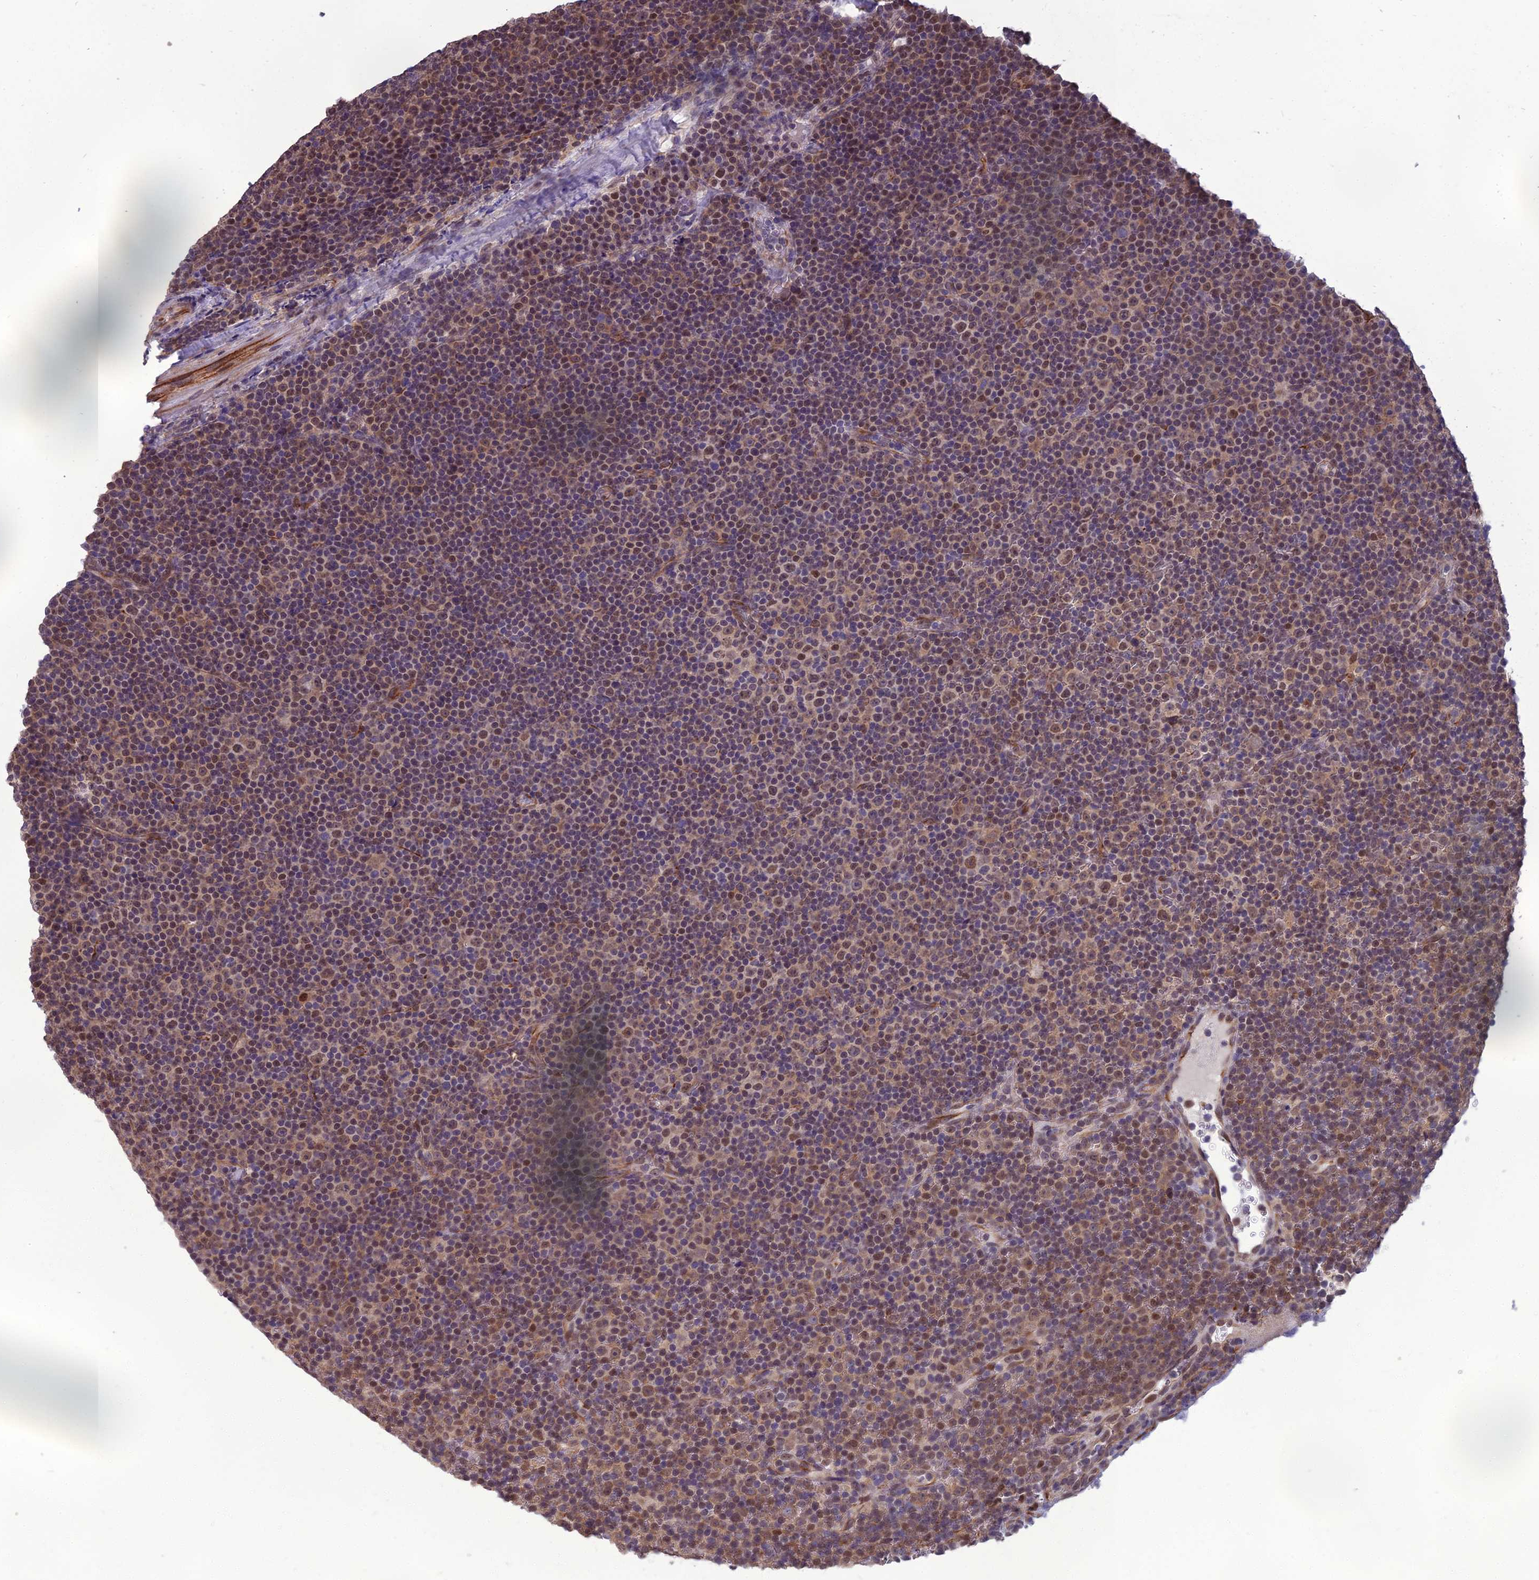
{"staining": {"intensity": "moderate", "quantity": "25%-75%", "location": "nuclear"}, "tissue": "lymphoma", "cell_type": "Tumor cells", "image_type": "cancer", "snomed": [{"axis": "morphology", "description": "Malignant lymphoma, non-Hodgkin's type, Low grade"}, {"axis": "topography", "description": "Lymph node"}], "caption": "A photomicrograph of low-grade malignant lymphoma, non-Hodgkin's type stained for a protein displays moderate nuclear brown staining in tumor cells.", "gene": "NR4A3", "patient": {"sex": "female", "age": 67}}